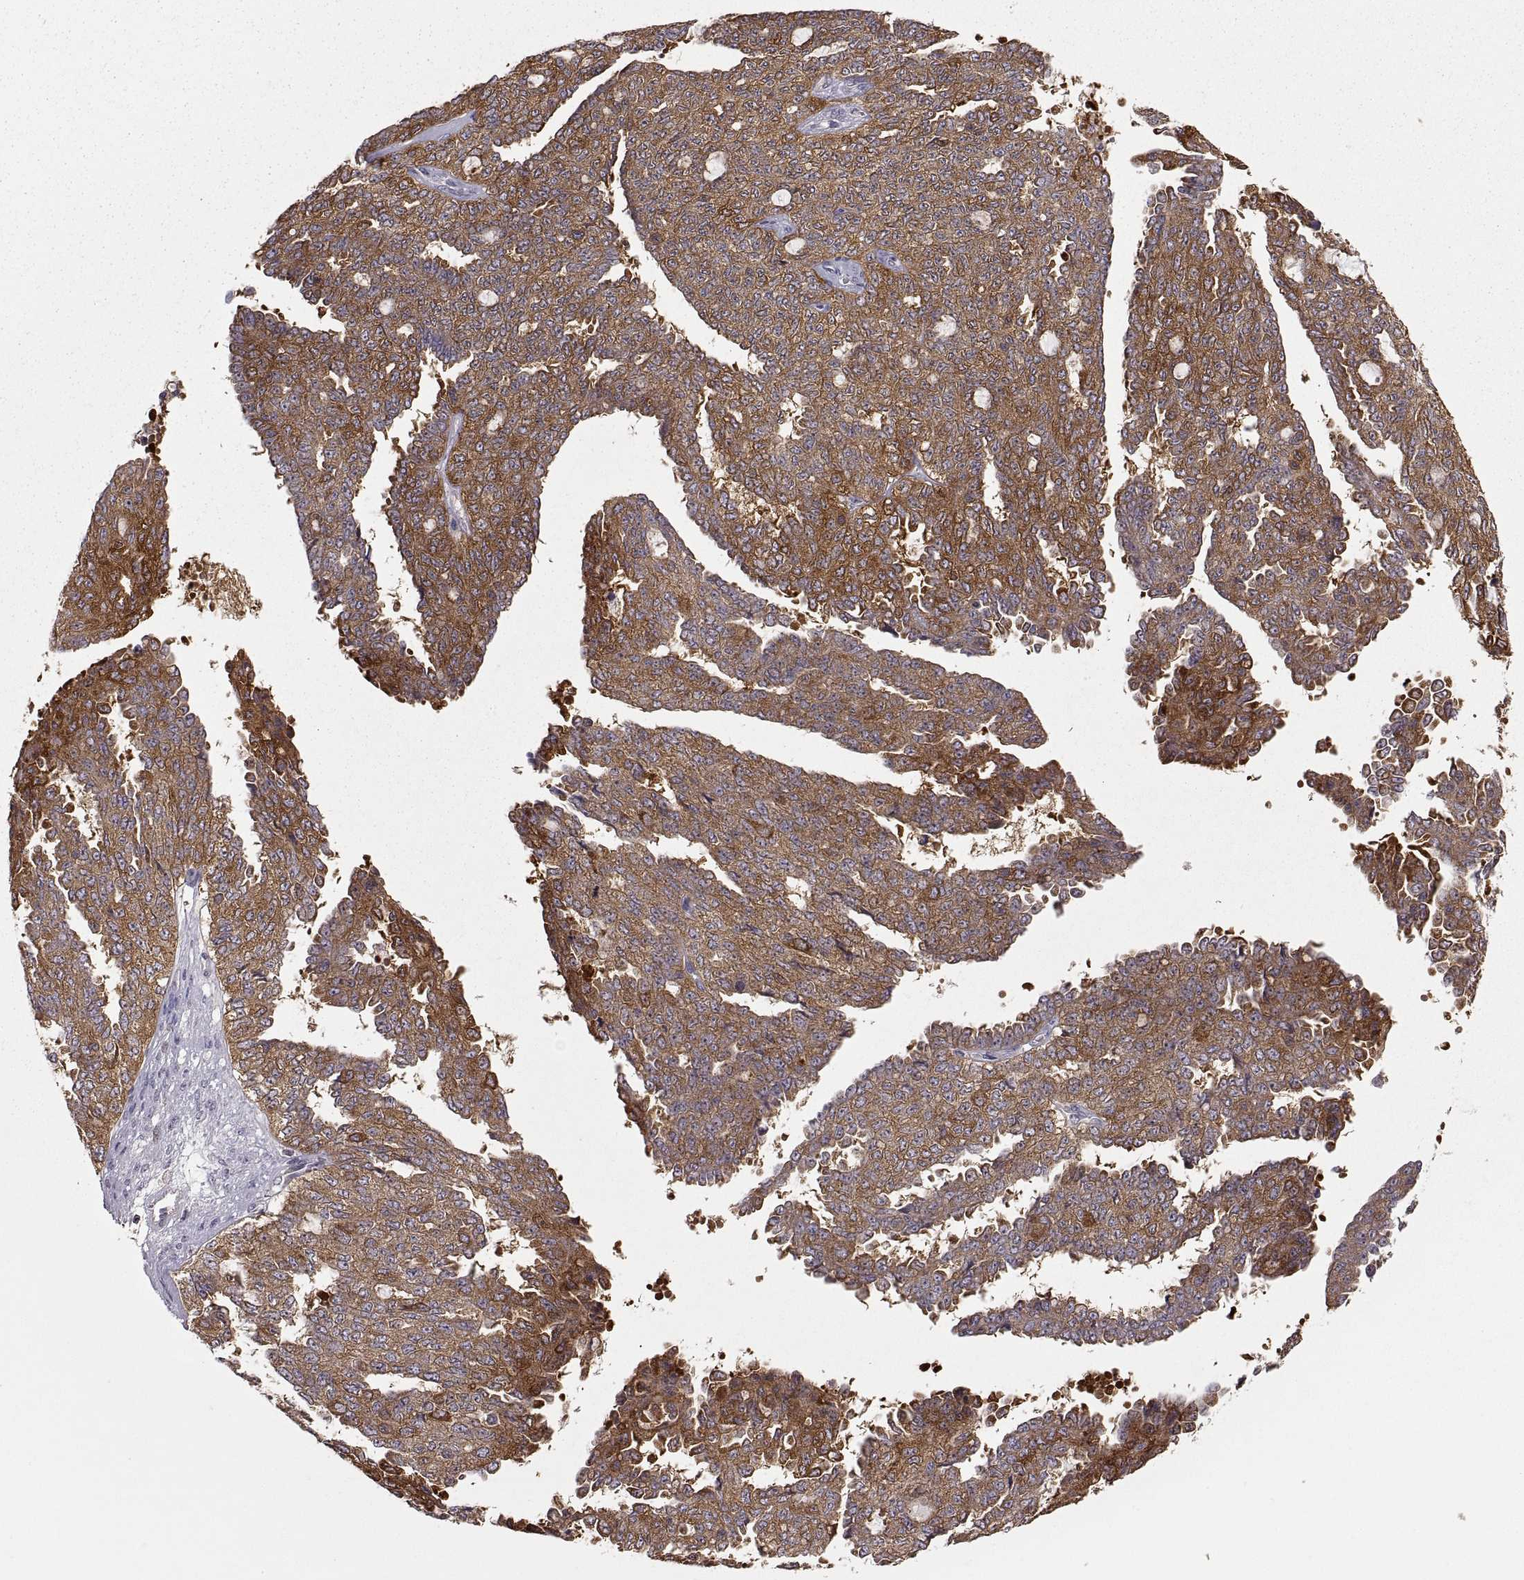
{"staining": {"intensity": "strong", "quantity": "<25%", "location": "cytoplasmic/membranous"}, "tissue": "ovarian cancer", "cell_type": "Tumor cells", "image_type": "cancer", "snomed": [{"axis": "morphology", "description": "Cystadenocarcinoma, serous, NOS"}, {"axis": "topography", "description": "Ovary"}], "caption": "An image of human ovarian cancer (serous cystadenocarcinoma) stained for a protein displays strong cytoplasmic/membranous brown staining in tumor cells. The protein is stained brown, and the nuclei are stained in blue (DAB (3,3'-diaminobenzidine) IHC with brightfield microscopy, high magnification).", "gene": "EZR", "patient": {"sex": "female", "age": 71}}